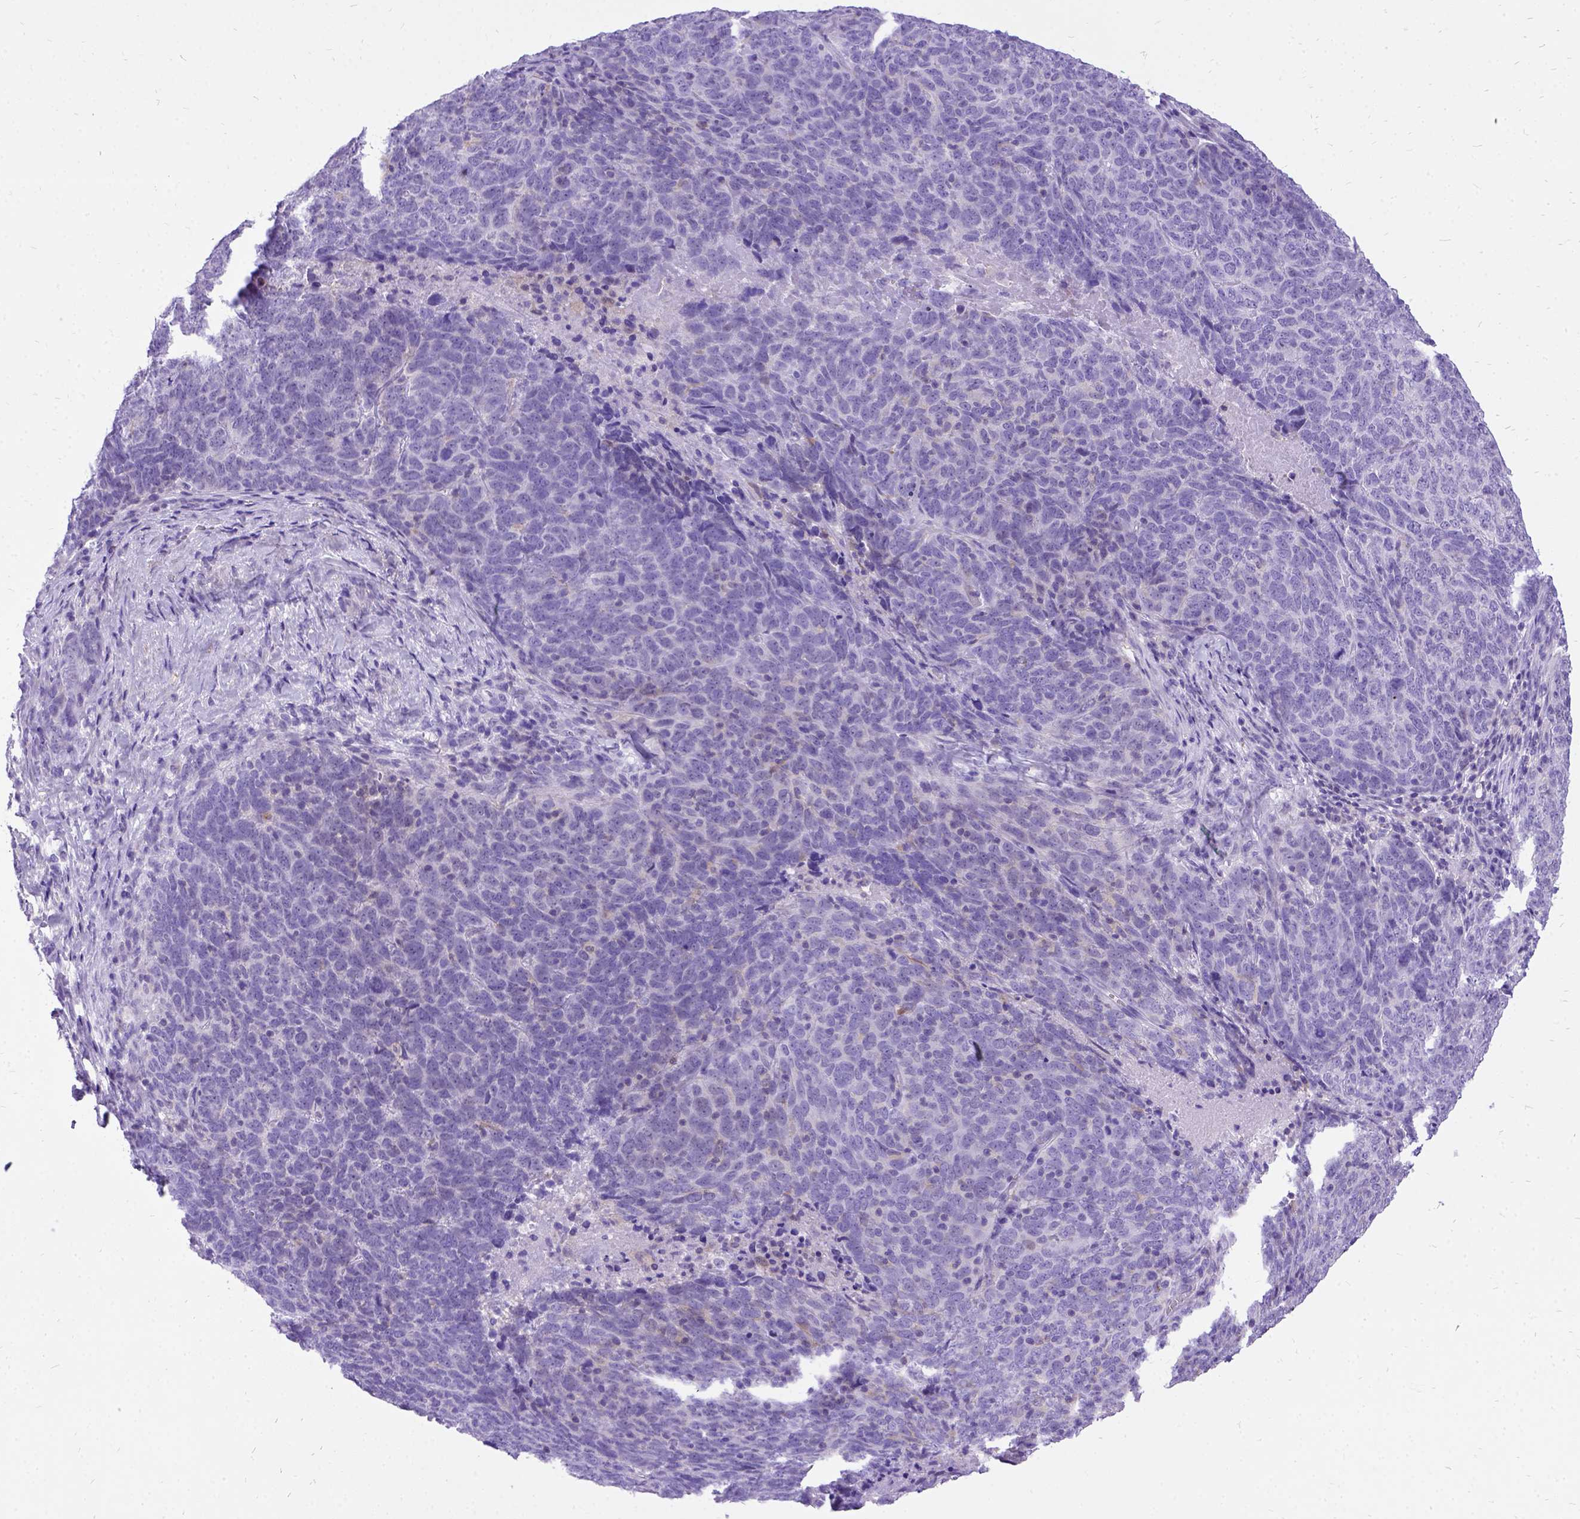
{"staining": {"intensity": "negative", "quantity": "none", "location": "none"}, "tissue": "skin cancer", "cell_type": "Tumor cells", "image_type": "cancer", "snomed": [{"axis": "morphology", "description": "Squamous cell carcinoma, NOS"}, {"axis": "topography", "description": "Skin"}, {"axis": "topography", "description": "Anal"}], "caption": "Protein analysis of skin cancer (squamous cell carcinoma) displays no significant positivity in tumor cells.", "gene": "PRG2", "patient": {"sex": "female", "age": 51}}